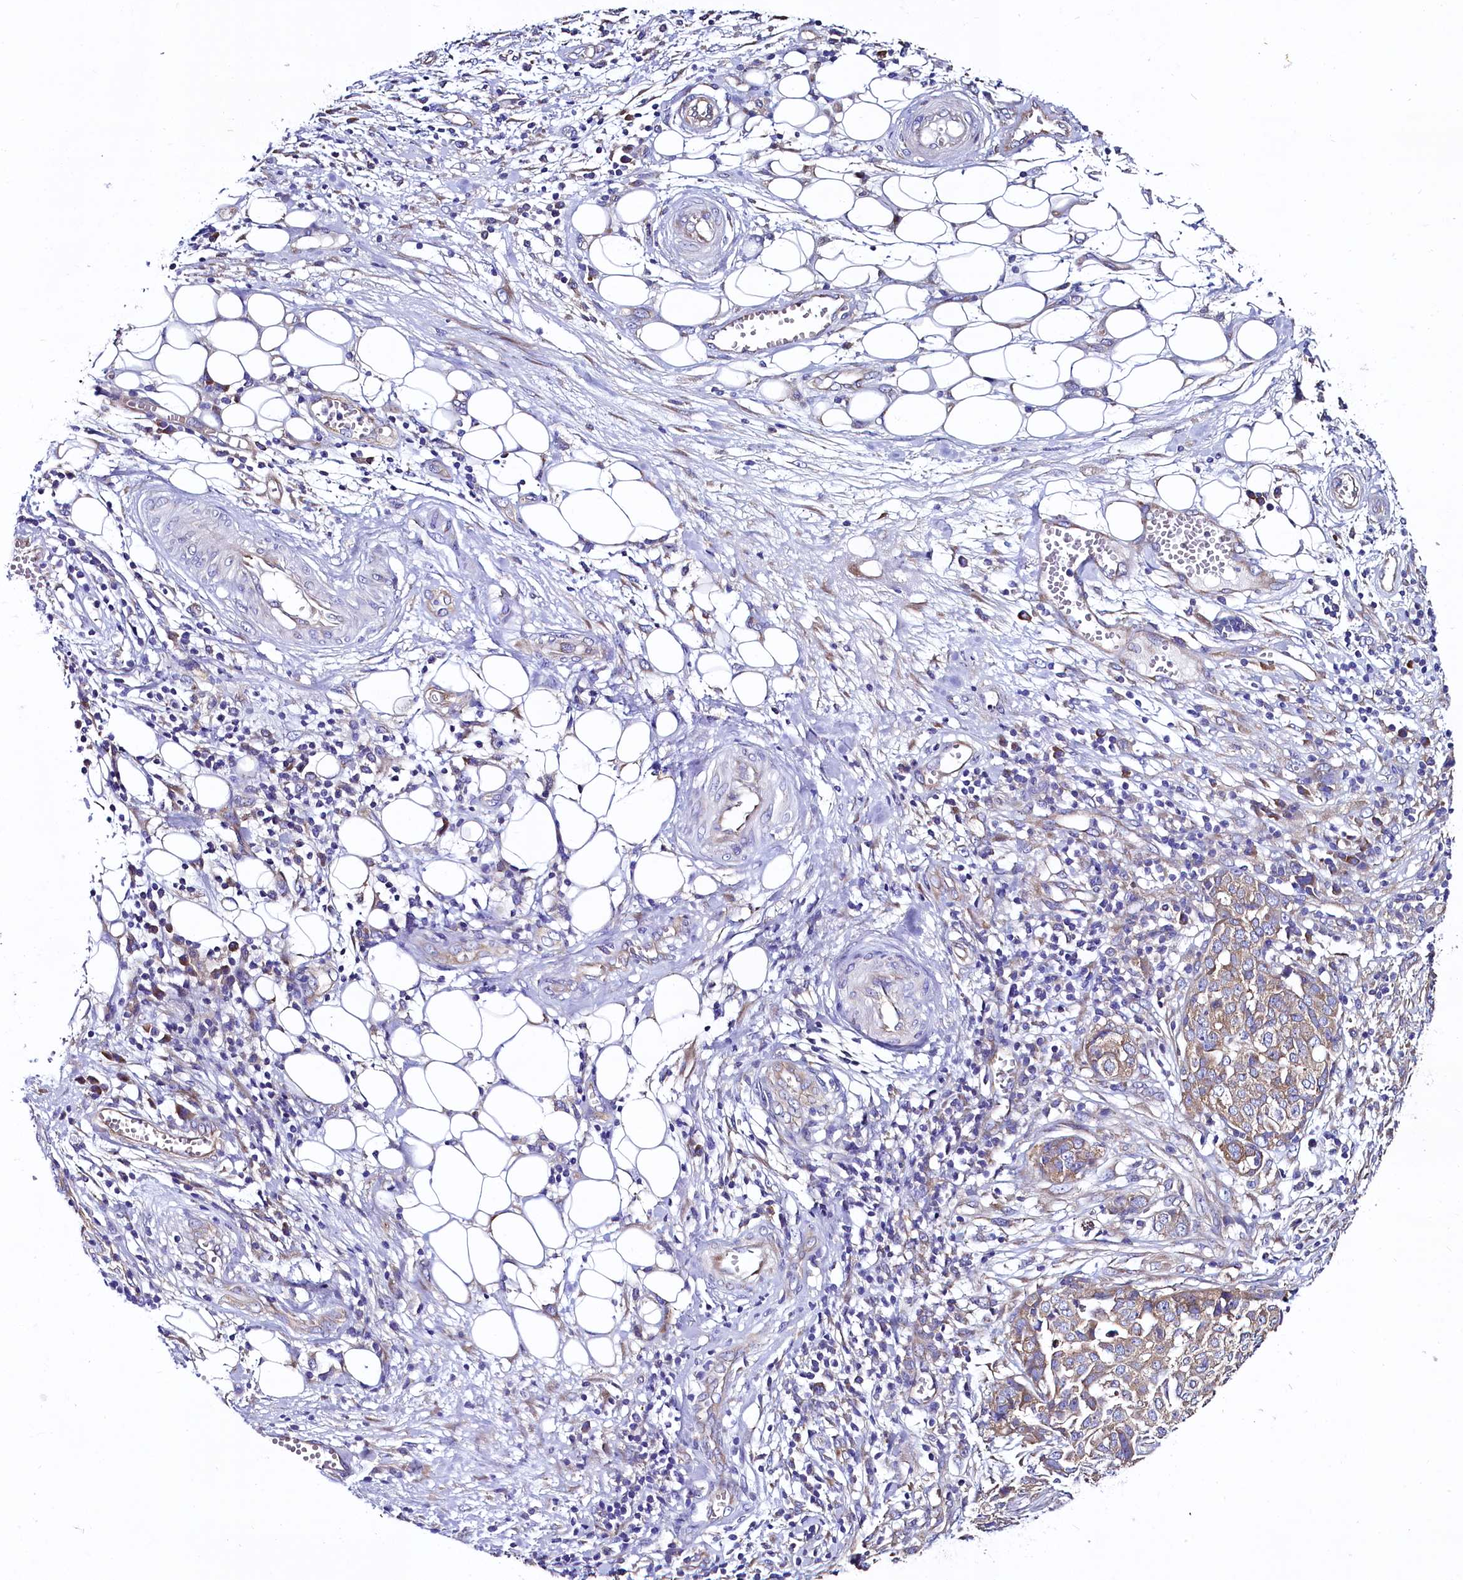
{"staining": {"intensity": "weak", "quantity": "25%-75%", "location": "cytoplasmic/membranous"}, "tissue": "ovarian cancer", "cell_type": "Tumor cells", "image_type": "cancer", "snomed": [{"axis": "morphology", "description": "Cystadenocarcinoma, serous, NOS"}, {"axis": "topography", "description": "Soft tissue"}, {"axis": "topography", "description": "Ovary"}], "caption": "A photomicrograph of human ovarian cancer stained for a protein reveals weak cytoplasmic/membranous brown staining in tumor cells.", "gene": "QARS1", "patient": {"sex": "female", "age": 57}}